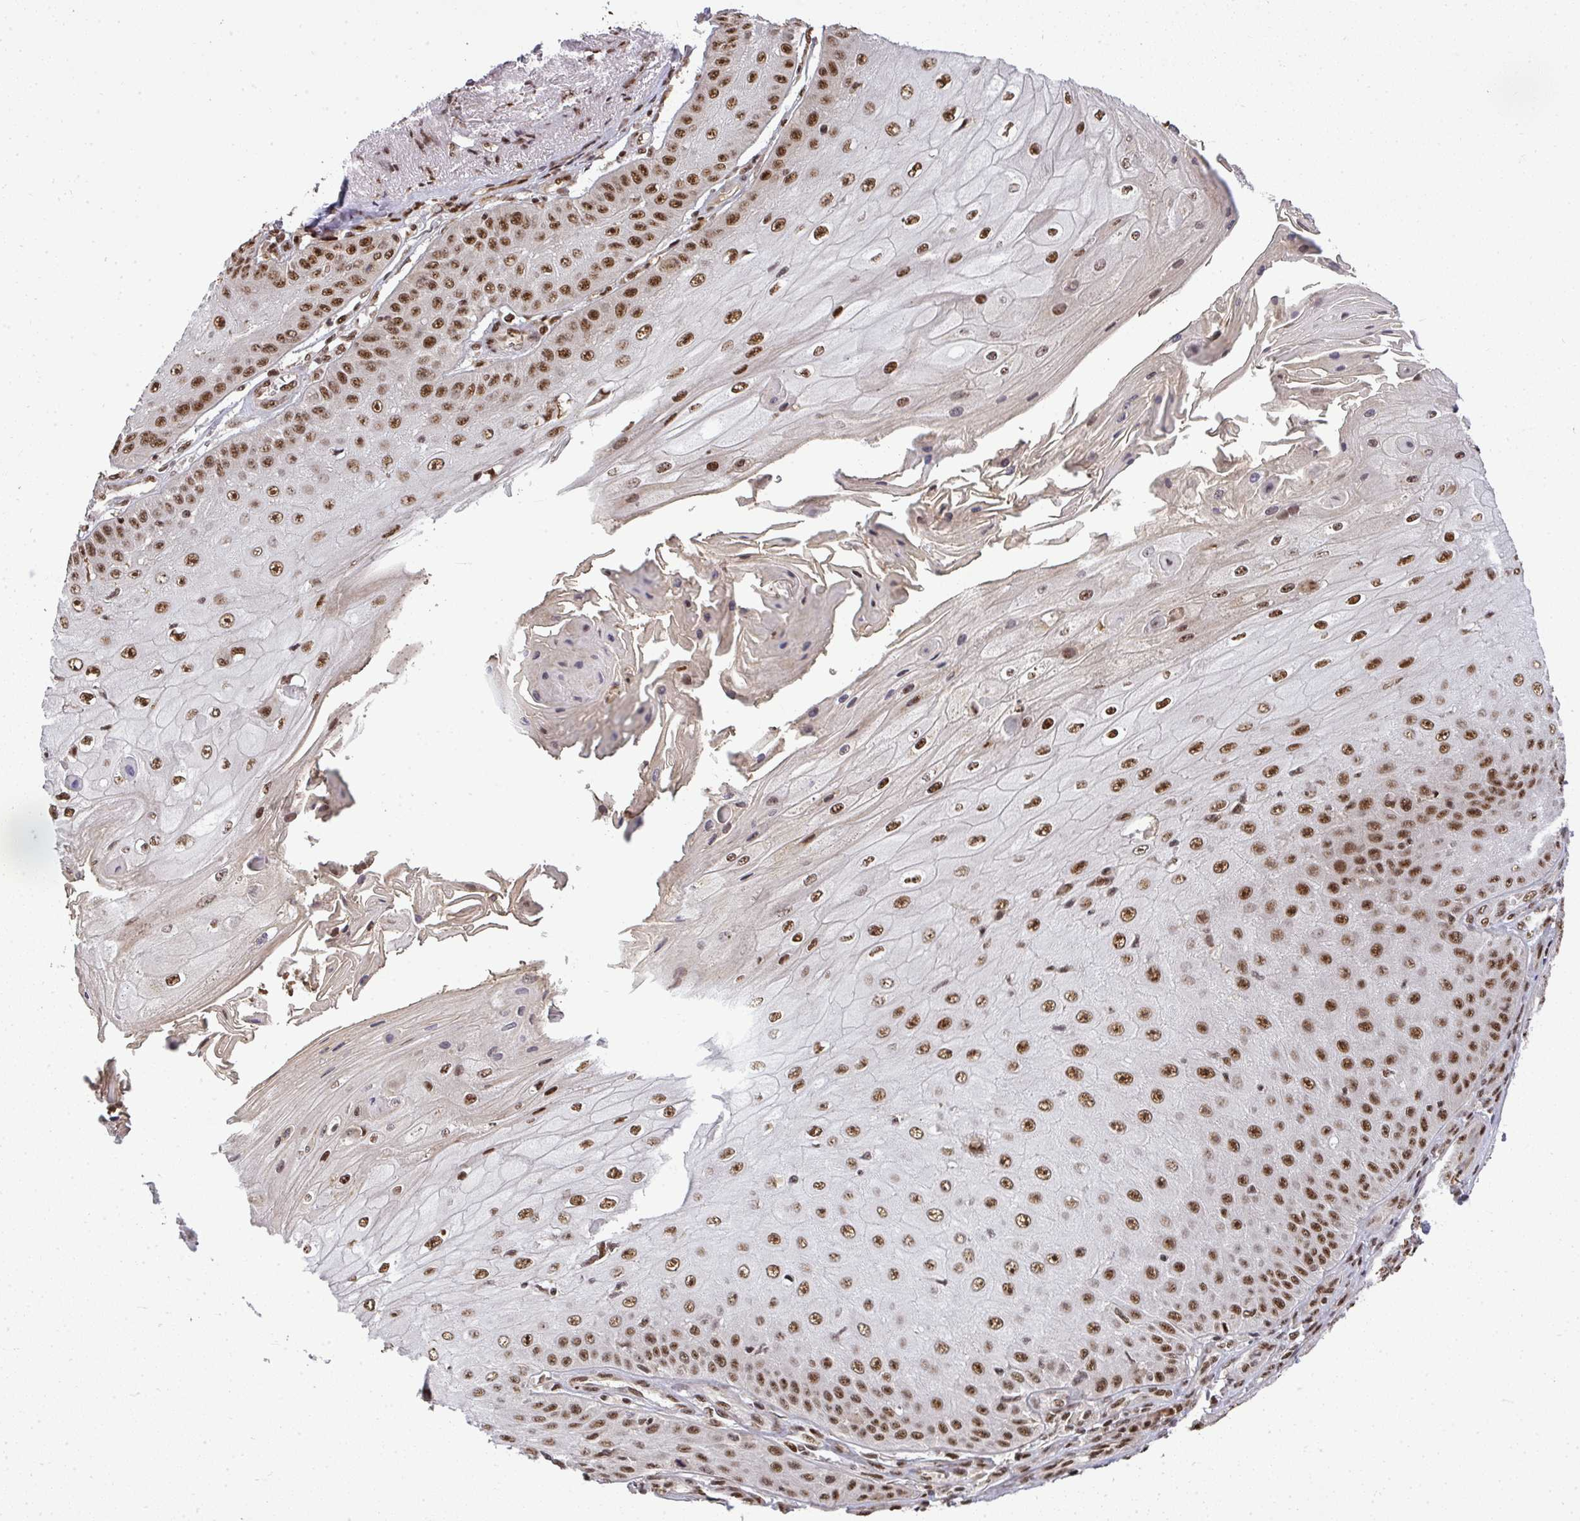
{"staining": {"intensity": "moderate", "quantity": ">75%", "location": "nuclear"}, "tissue": "skin cancer", "cell_type": "Tumor cells", "image_type": "cancer", "snomed": [{"axis": "morphology", "description": "Squamous cell carcinoma, NOS"}, {"axis": "topography", "description": "Skin"}], "caption": "IHC photomicrograph of human squamous cell carcinoma (skin) stained for a protein (brown), which exhibits medium levels of moderate nuclear expression in approximately >75% of tumor cells.", "gene": "U2AF1", "patient": {"sex": "male", "age": 70}}